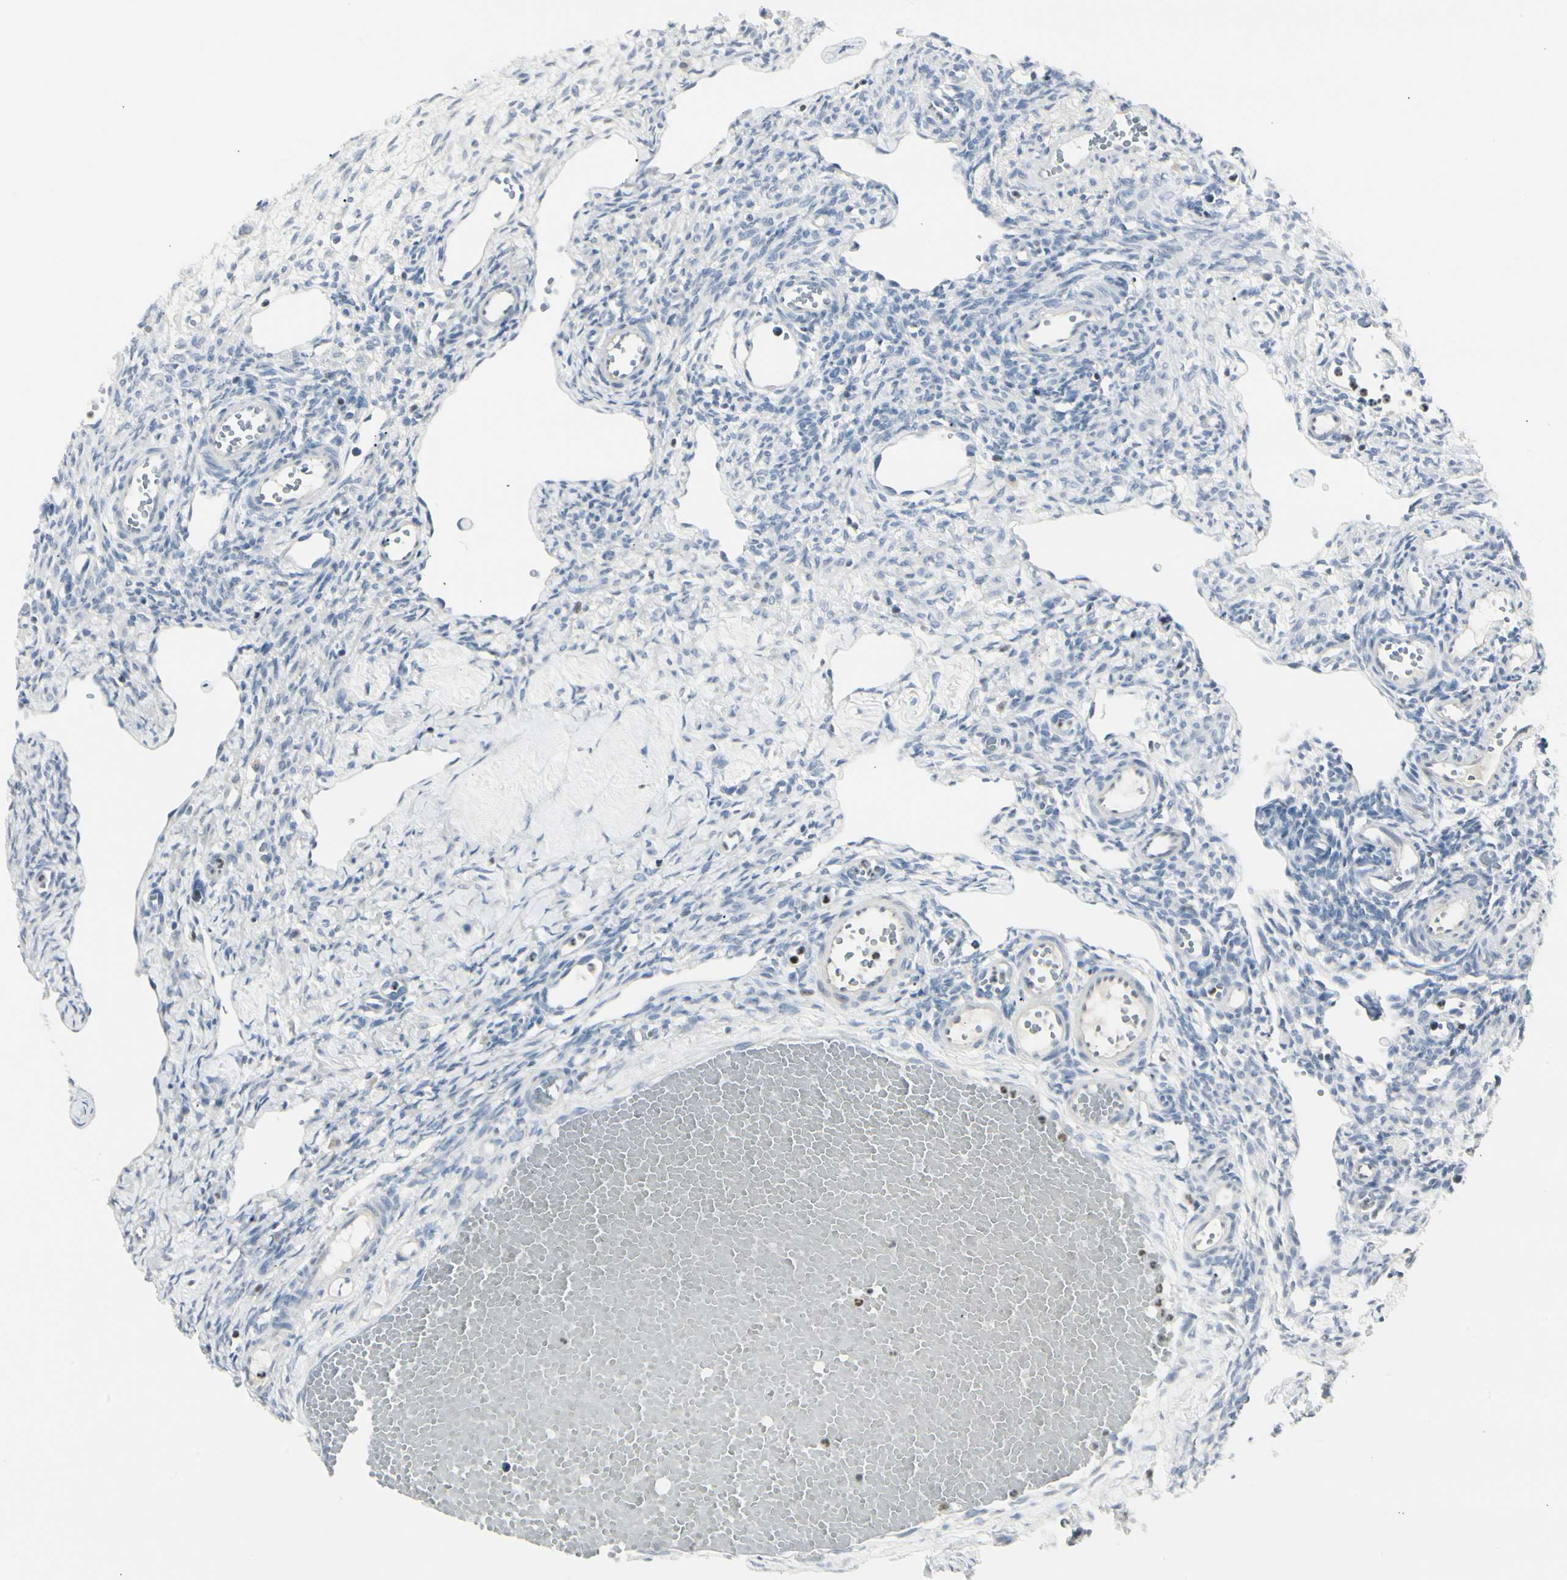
{"staining": {"intensity": "negative", "quantity": "none", "location": "none"}, "tissue": "ovary", "cell_type": "Ovarian stroma cells", "image_type": "normal", "snomed": [{"axis": "morphology", "description": "Normal tissue, NOS"}, {"axis": "topography", "description": "Ovary"}], "caption": "DAB (3,3'-diaminobenzidine) immunohistochemical staining of normal human ovary shows no significant positivity in ovarian stroma cells.", "gene": "ZBTB7B", "patient": {"sex": "female", "age": 33}}